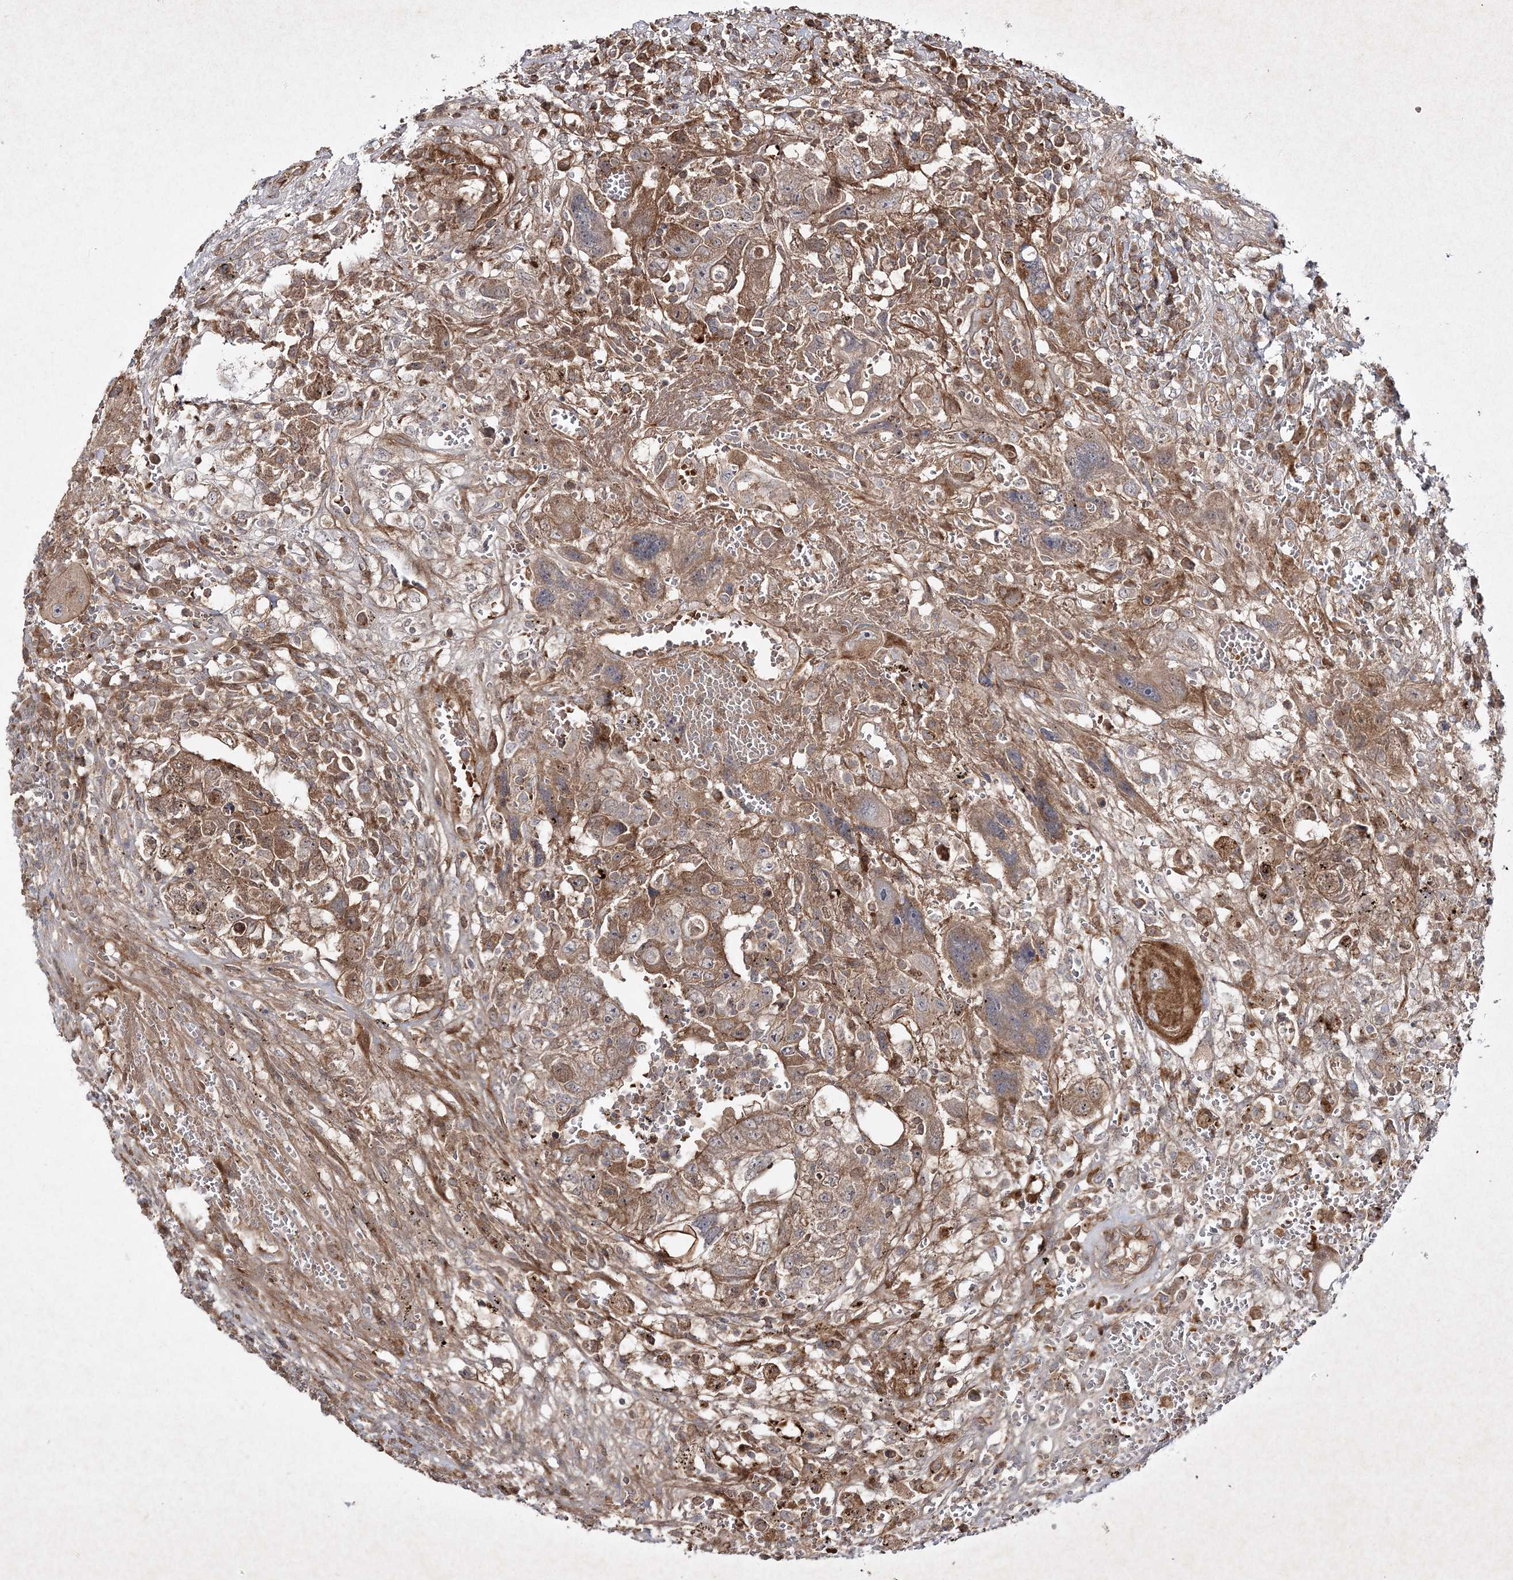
{"staining": {"intensity": "moderate", "quantity": ">75%", "location": "cytoplasmic/membranous"}, "tissue": "testis cancer", "cell_type": "Tumor cells", "image_type": "cancer", "snomed": [{"axis": "morphology", "description": "Carcinoma, Embryonal, NOS"}, {"axis": "topography", "description": "Testis"}], "caption": "Testis cancer tissue reveals moderate cytoplasmic/membranous positivity in about >75% of tumor cells The staining is performed using DAB (3,3'-diaminobenzidine) brown chromogen to label protein expression. The nuclei are counter-stained blue using hematoxylin.", "gene": "MOCS2", "patient": {"sex": "male", "age": 26}}